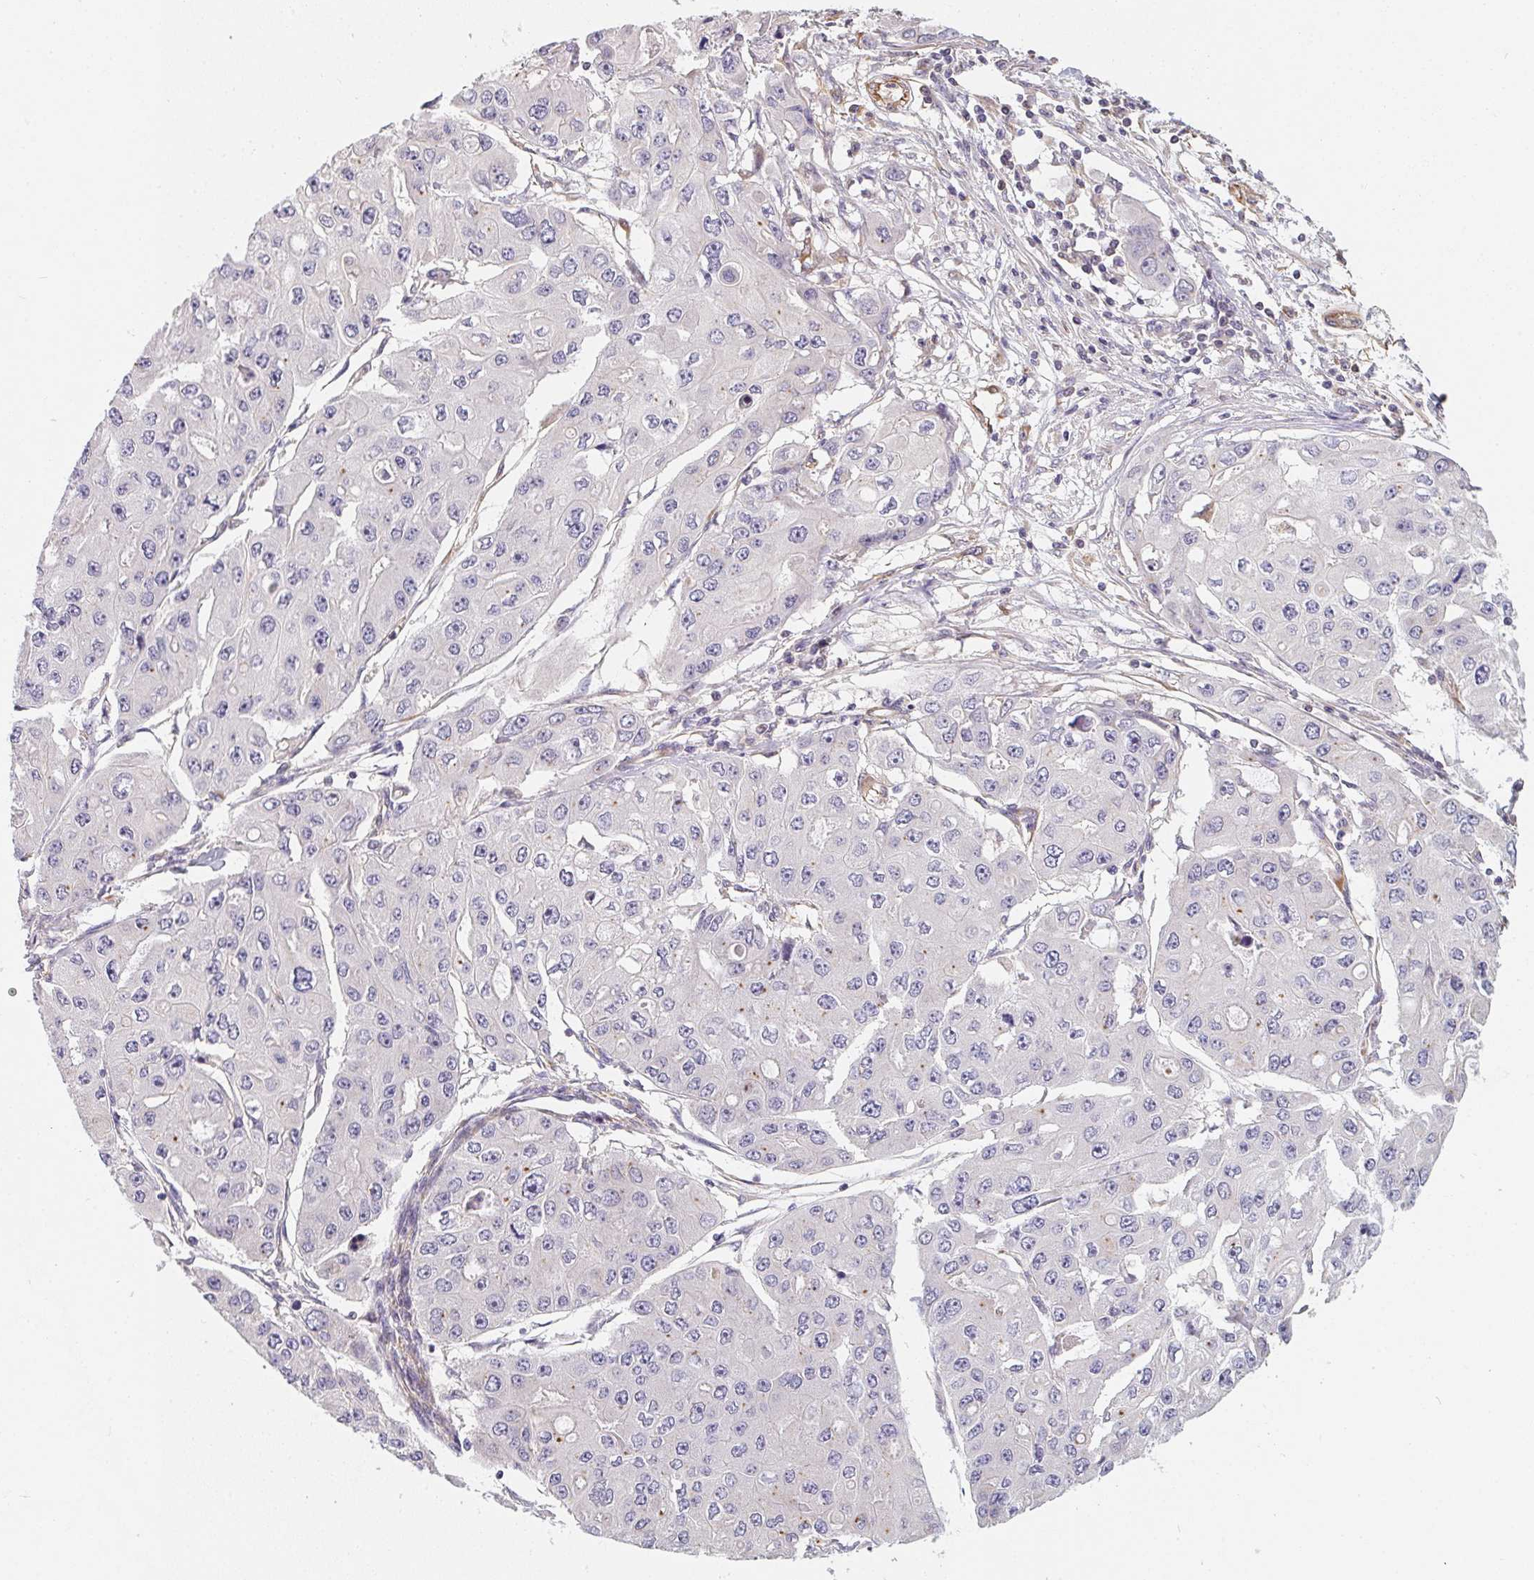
{"staining": {"intensity": "negative", "quantity": "none", "location": "none"}, "tissue": "ovarian cancer", "cell_type": "Tumor cells", "image_type": "cancer", "snomed": [{"axis": "morphology", "description": "Cystadenocarcinoma, serous, NOS"}, {"axis": "topography", "description": "Ovary"}], "caption": "The histopathology image reveals no significant positivity in tumor cells of ovarian cancer (serous cystadenocarcinoma). Brightfield microscopy of IHC stained with DAB (3,3'-diaminobenzidine) (brown) and hematoxylin (blue), captured at high magnification.", "gene": "TBKBP1", "patient": {"sex": "female", "age": 56}}